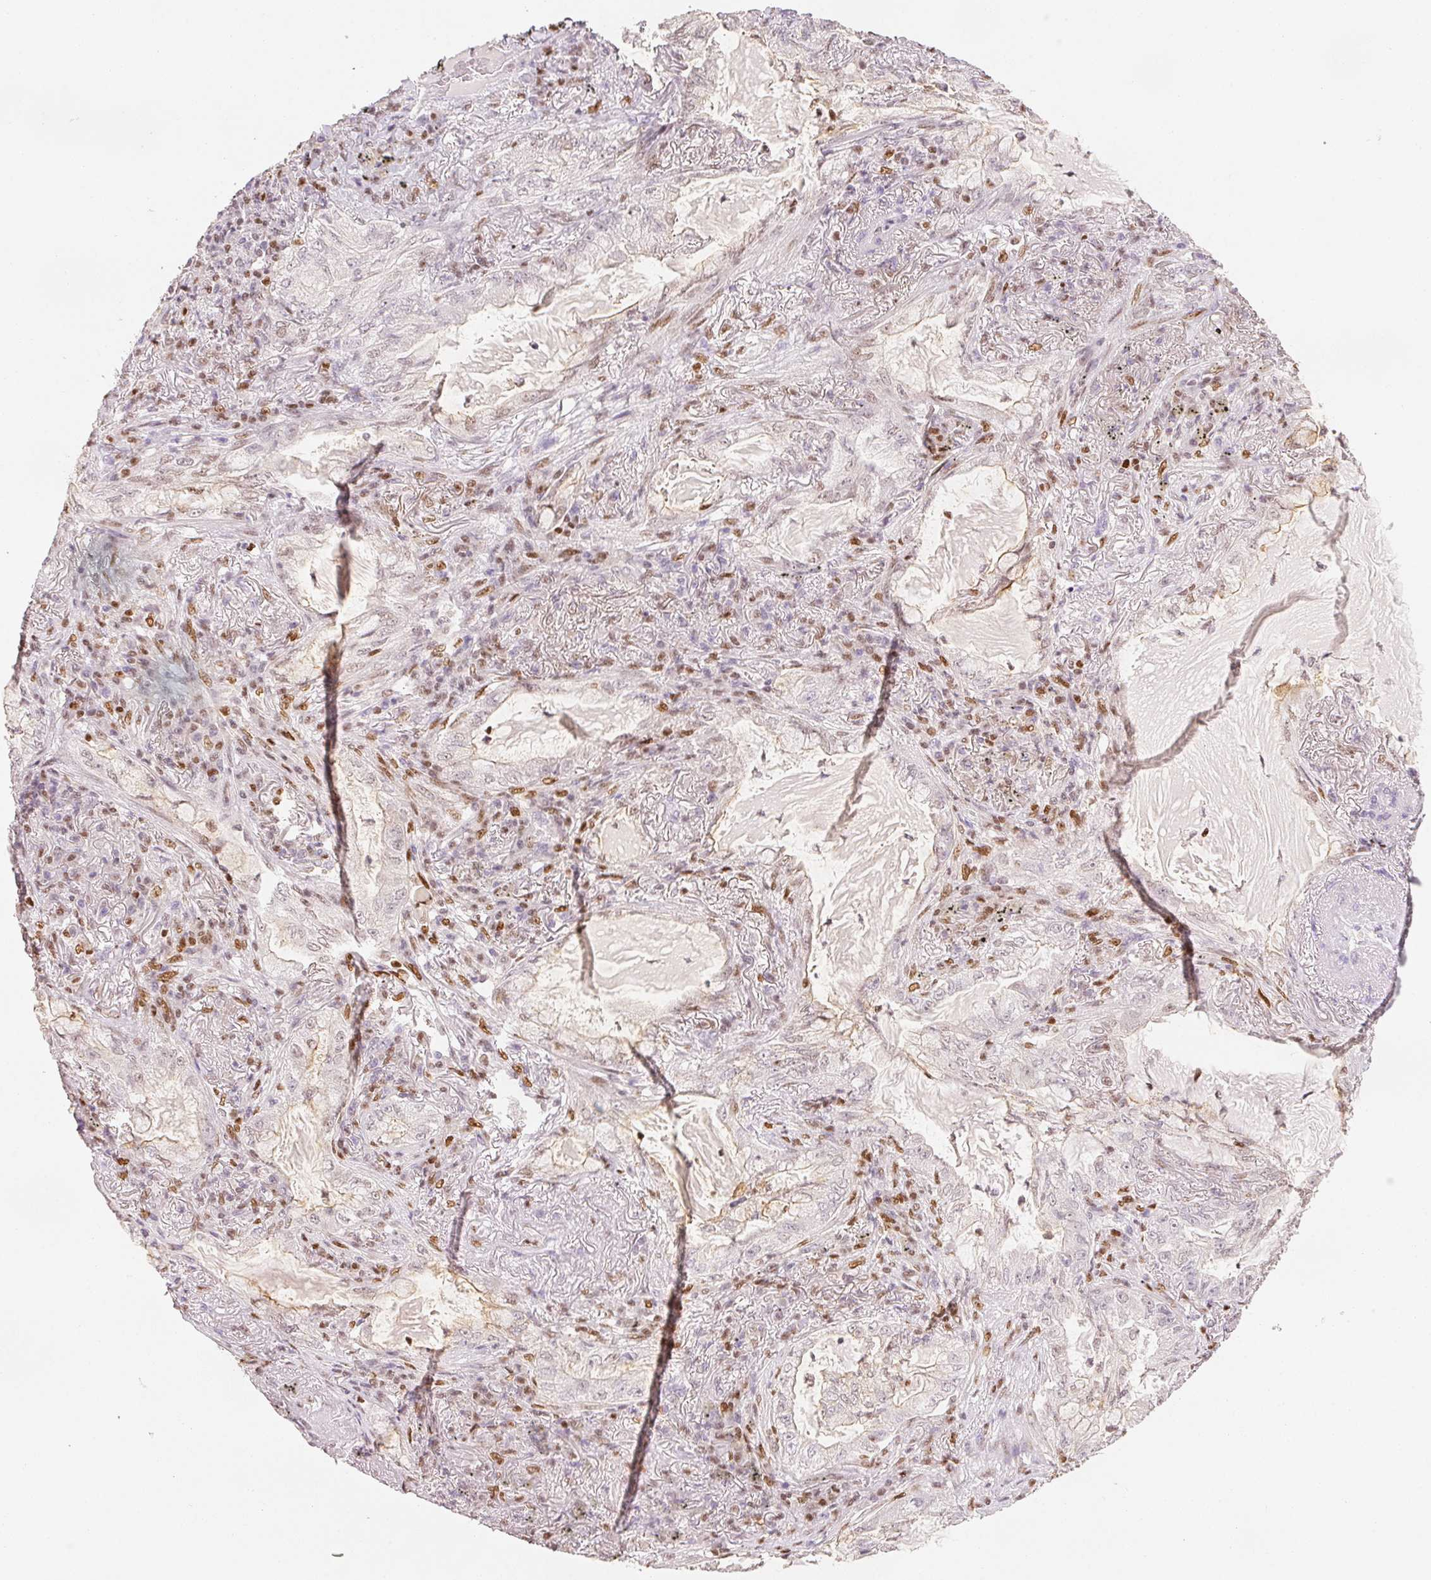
{"staining": {"intensity": "negative", "quantity": "none", "location": "none"}, "tissue": "lung cancer", "cell_type": "Tumor cells", "image_type": "cancer", "snomed": [{"axis": "morphology", "description": "Adenocarcinoma, NOS"}, {"axis": "topography", "description": "Lung"}], "caption": "DAB immunohistochemical staining of human lung cancer (adenocarcinoma) displays no significant expression in tumor cells. The staining is performed using DAB brown chromogen with nuclei counter-stained in using hematoxylin.", "gene": "RUNX2", "patient": {"sex": "female", "age": 73}}